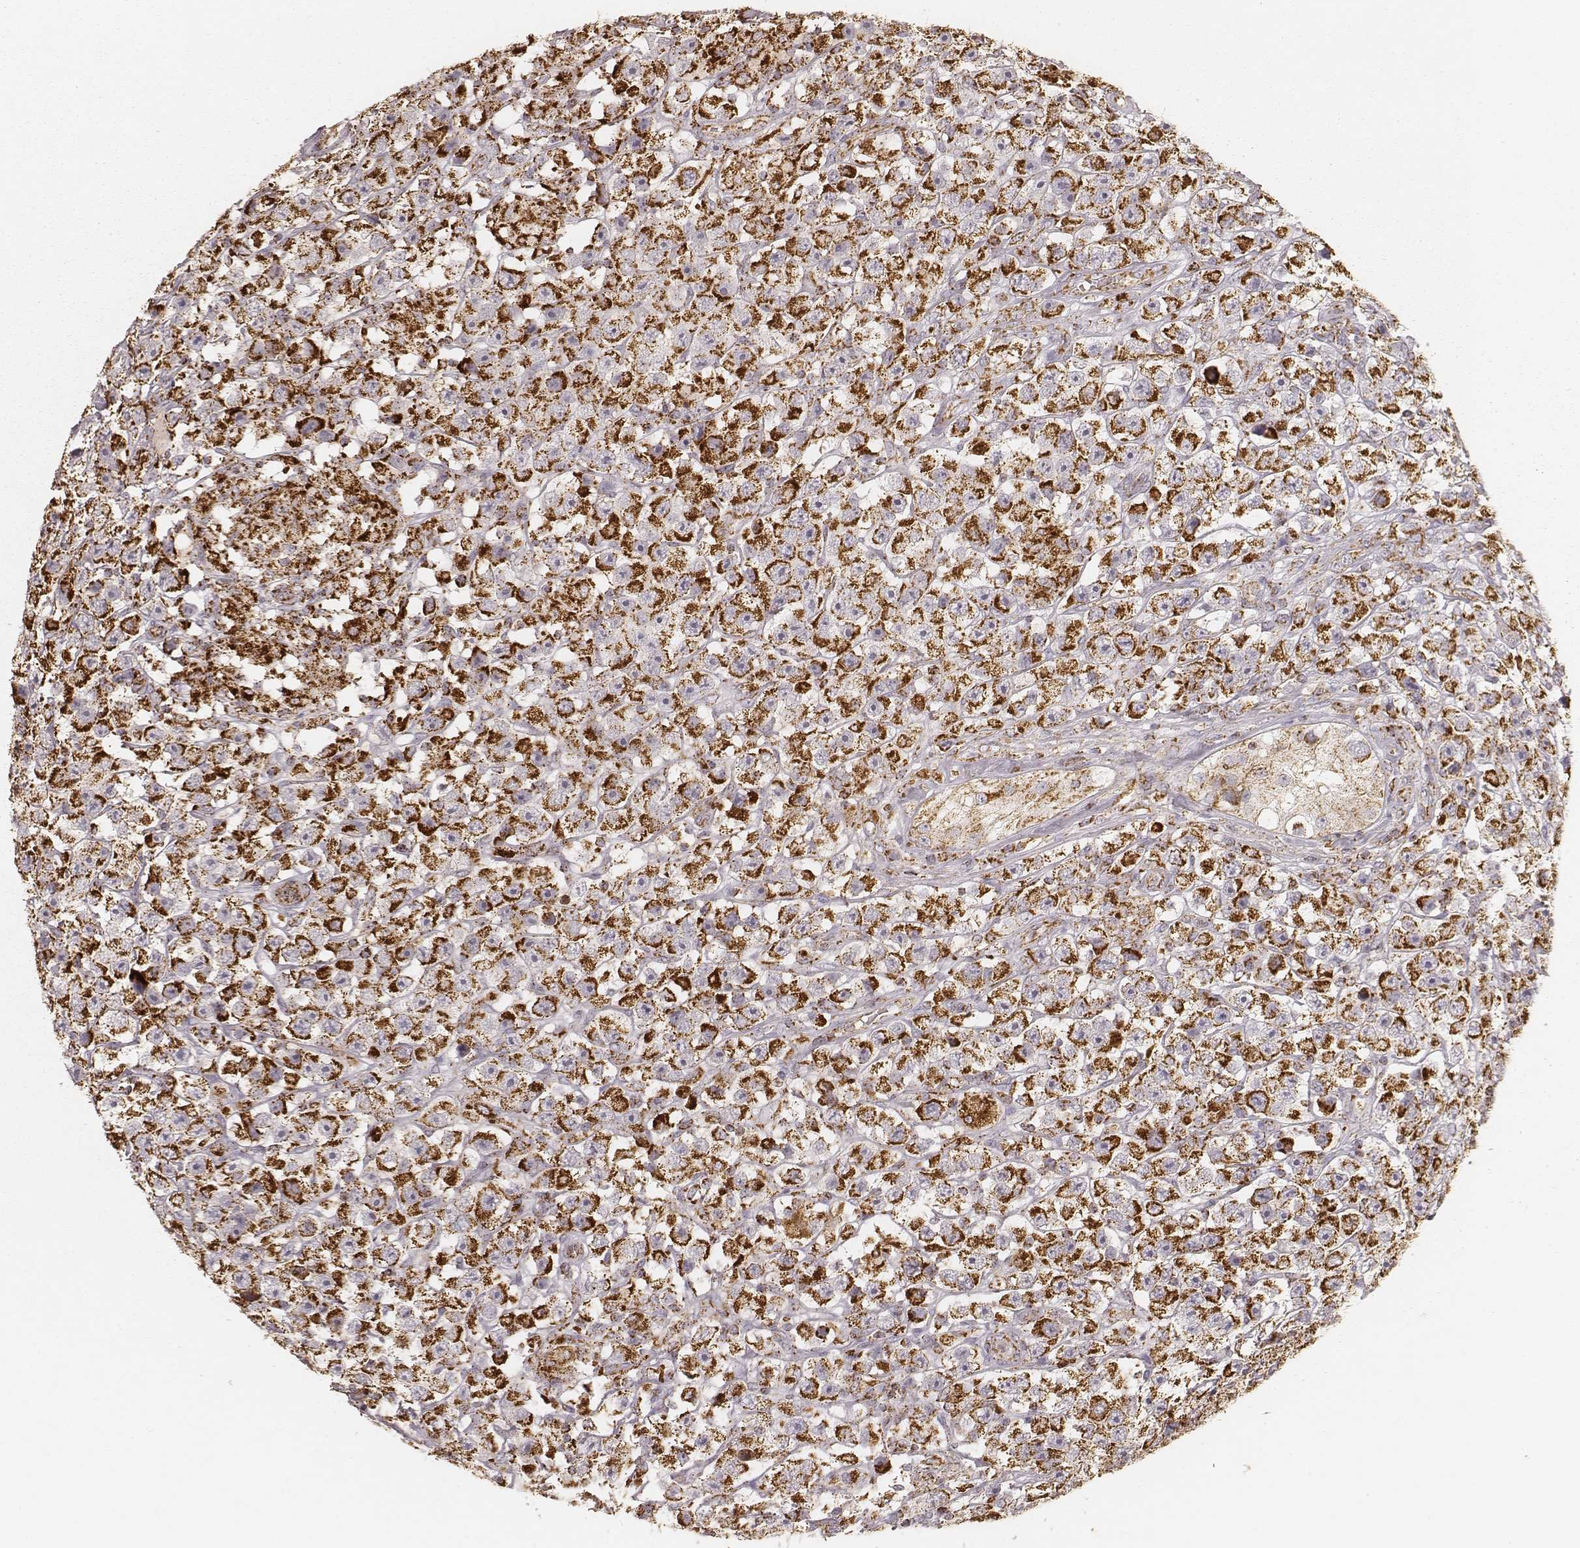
{"staining": {"intensity": "strong", "quantity": ">75%", "location": "cytoplasmic/membranous"}, "tissue": "testis cancer", "cell_type": "Tumor cells", "image_type": "cancer", "snomed": [{"axis": "morphology", "description": "Seminoma, NOS"}, {"axis": "topography", "description": "Testis"}], "caption": "This micrograph exhibits seminoma (testis) stained with immunohistochemistry to label a protein in brown. The cytoplasmic/membranous of tumor cells show strong positivity for the protein. Nuclei are counter-stained blue.", "gene": "CS", "patient": {"sex": "male", "age": 45}}